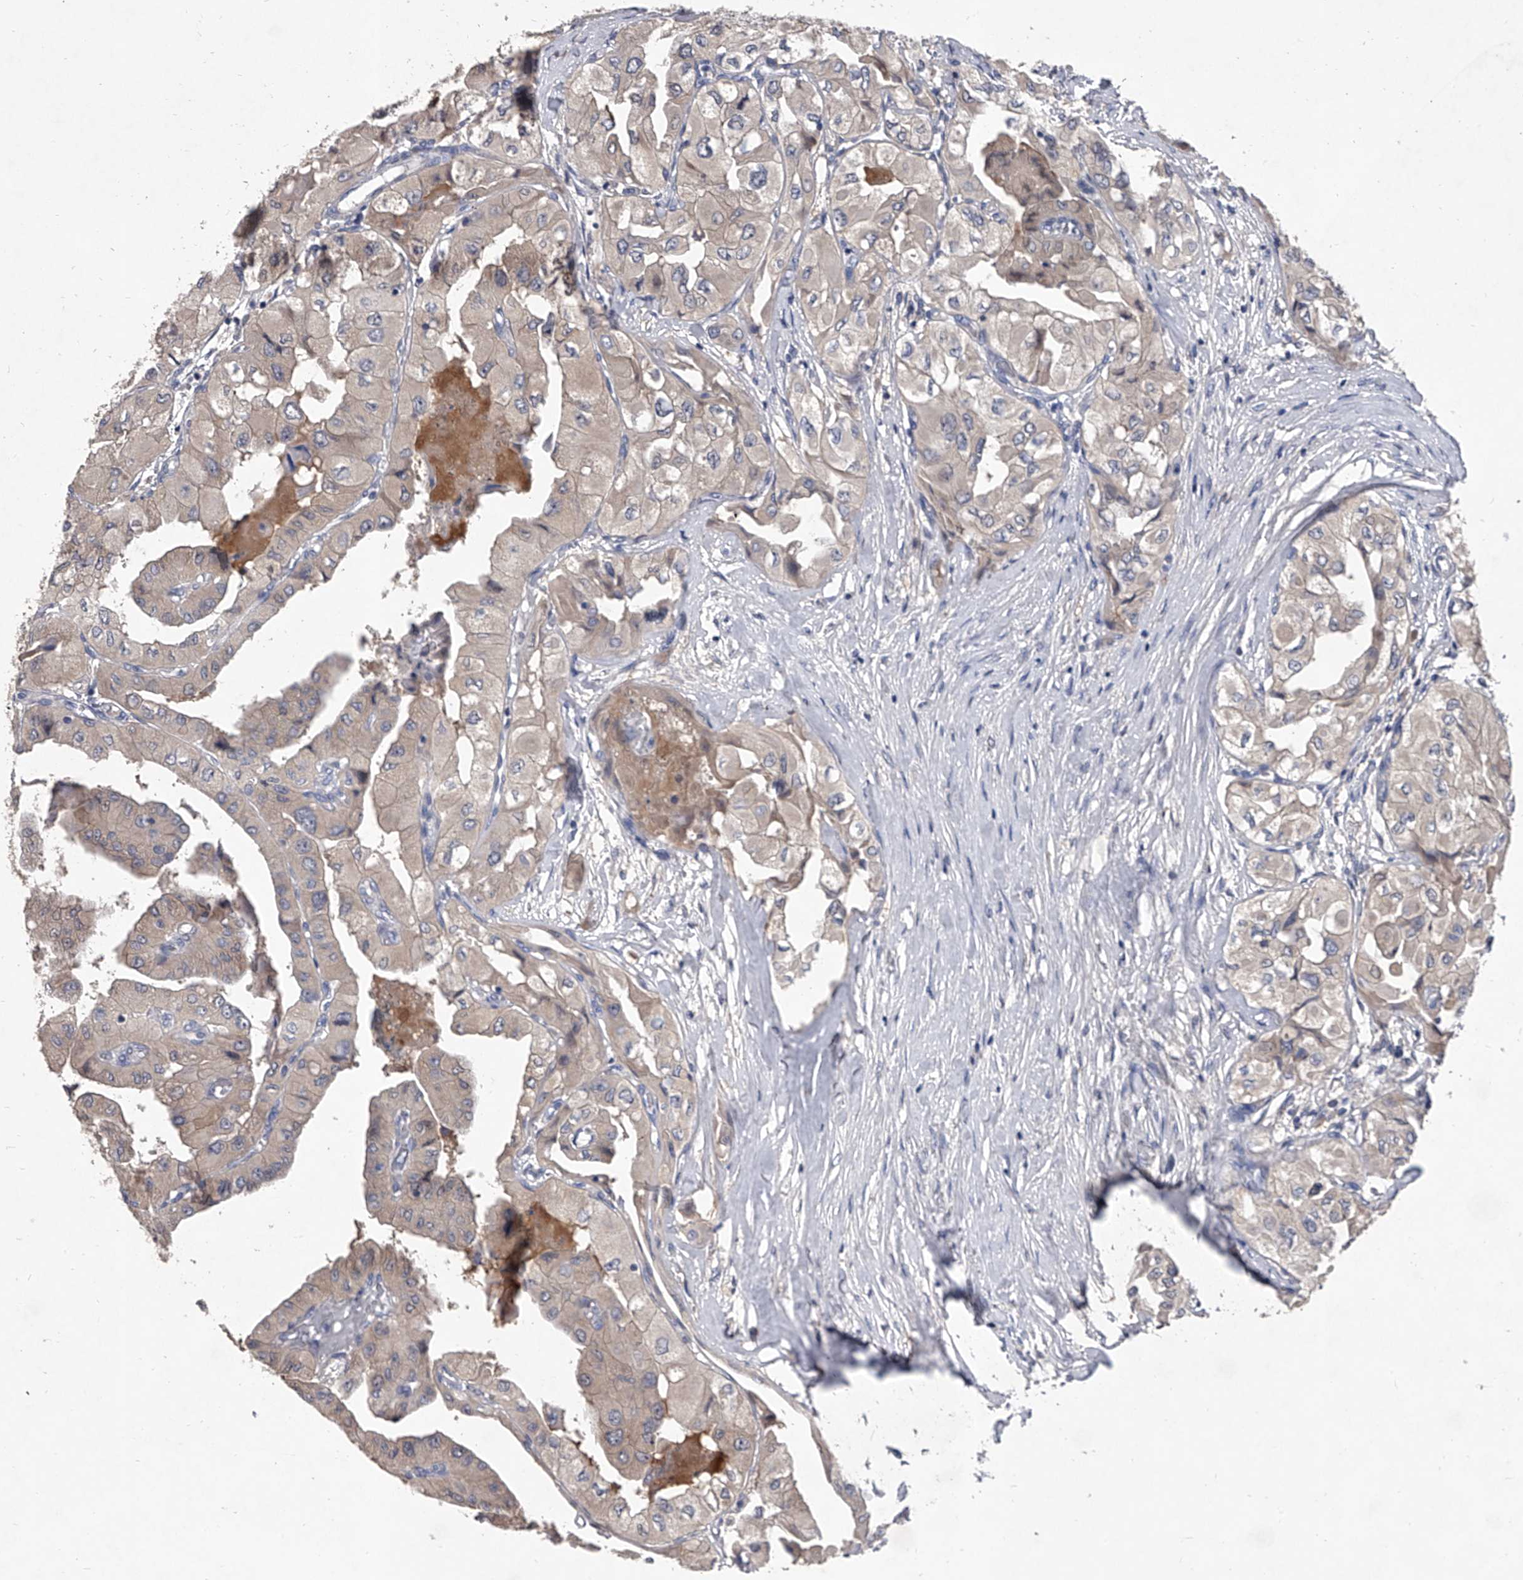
{"staining": {"intensity": "weak", "quantity": "<25%", "location": "cytoplasmic/membranous"}, "tissue": "thyroid cancer", "cell_type": "Tumor cells", "image_type": "cancer", "snomed": [{"axis": "morphology", "description": "Papillary adenocarcinoma, NOS"}, {"axis": "topography", "description": "Thyroid gland"}], "caption": "A photomicrograph of thyroid papillary adenocarcinoma stained for a protein exhibits no brown staining in tumor cells.", "gene": "C5", "patient": {"sex": "female", "age": 59}}